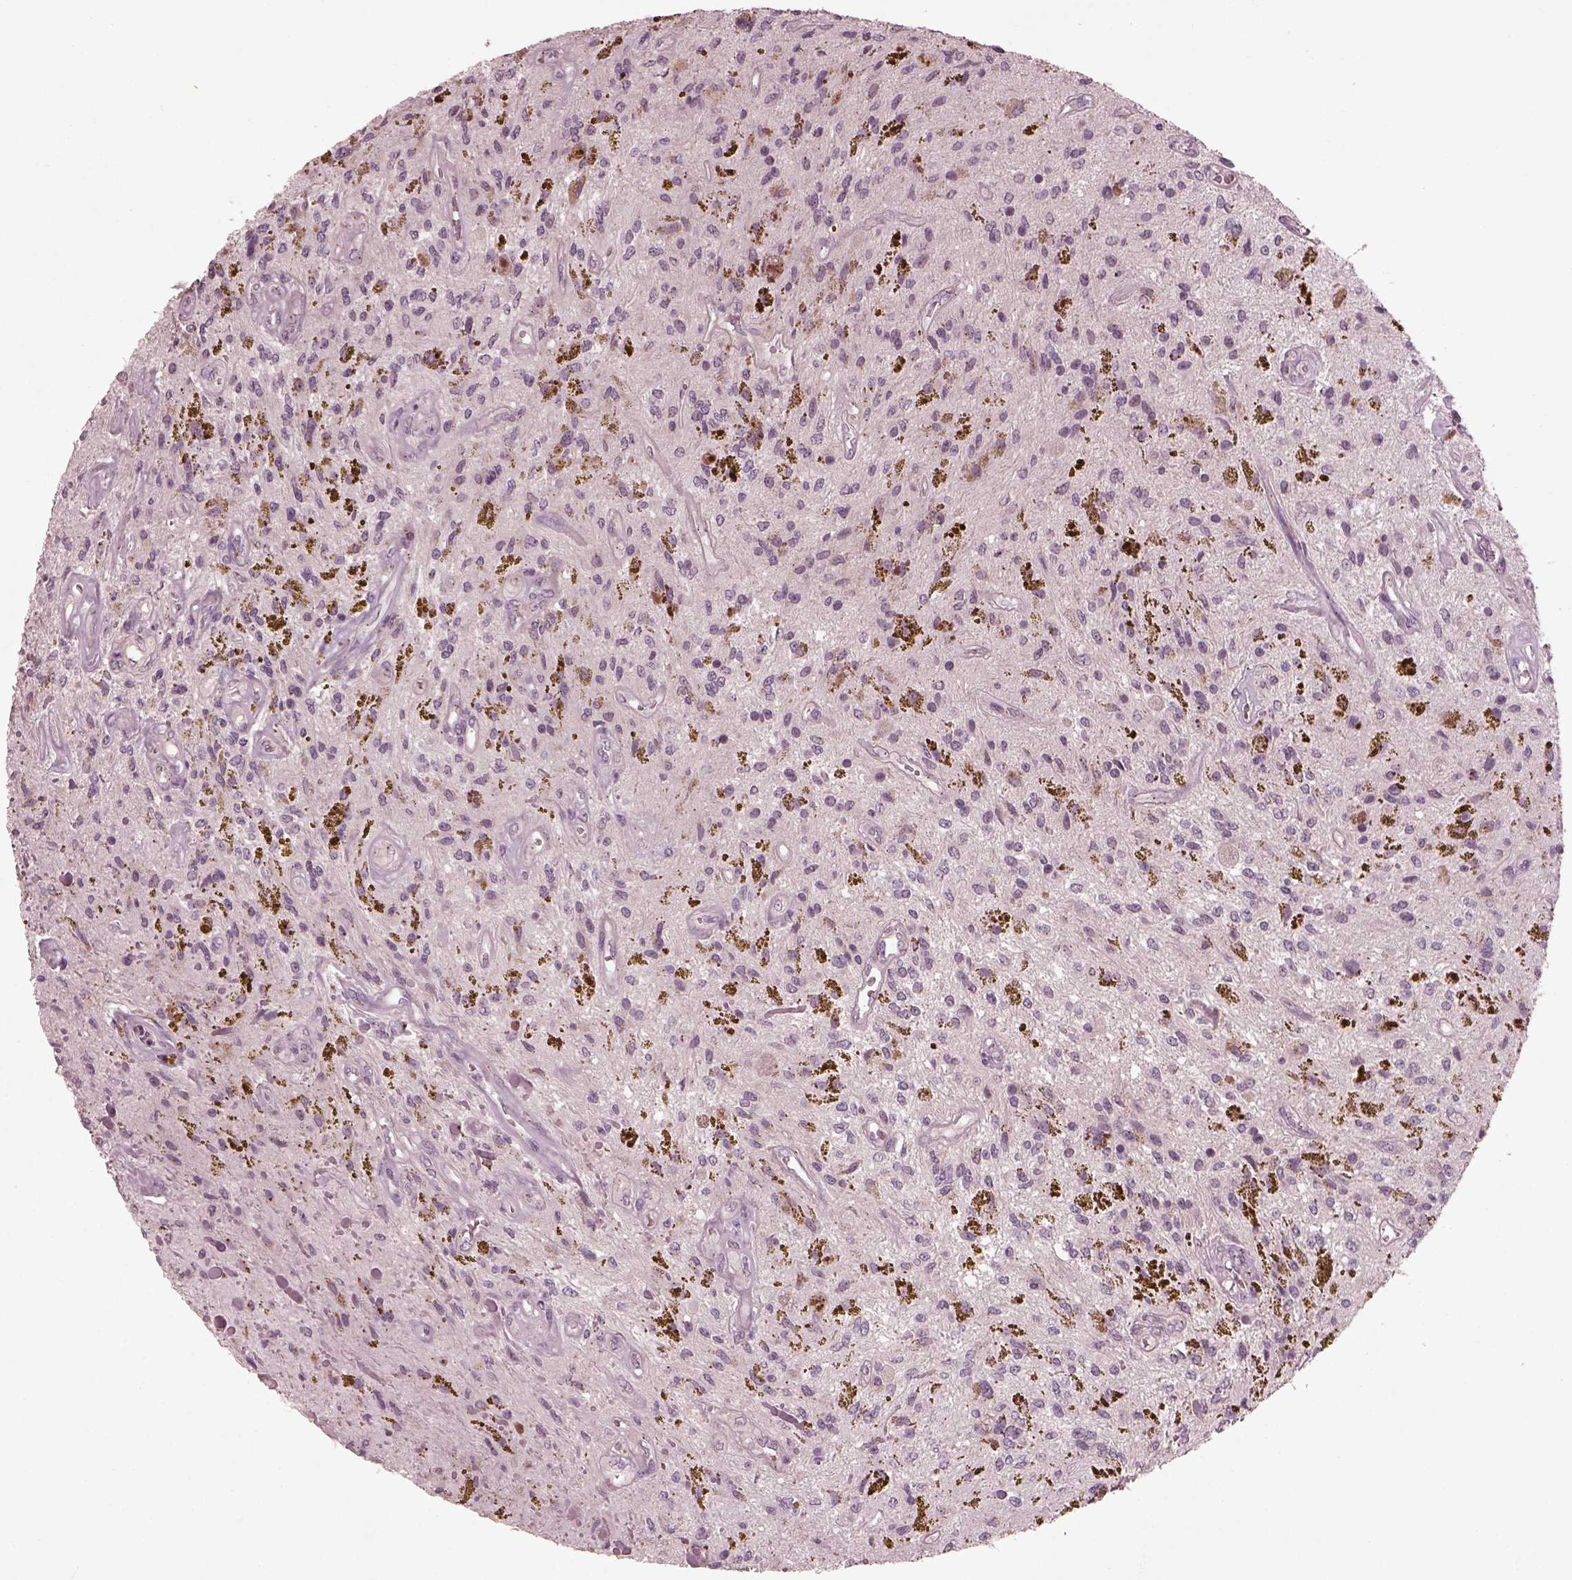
{"staining": {"intensity": "negative", "quantity": "none", "location": "none"}, "tissue": "glioma", "cell_type": "Tumor cells", "image_type": "cancer", "snomed": [{"axis": "morphology", "description": "Glioma, malignant, Low grade"}, {"axis": "topography", "description": "Cerebellum"}], "caption": "Immunohistochemistry (IHC) micrograph of low-grade glioma (malignant) stained for a protein (brown), which shows no staining in tumor cells.", "gene": "SAXO1", "patient": {"sex": "female", "age": 14}}